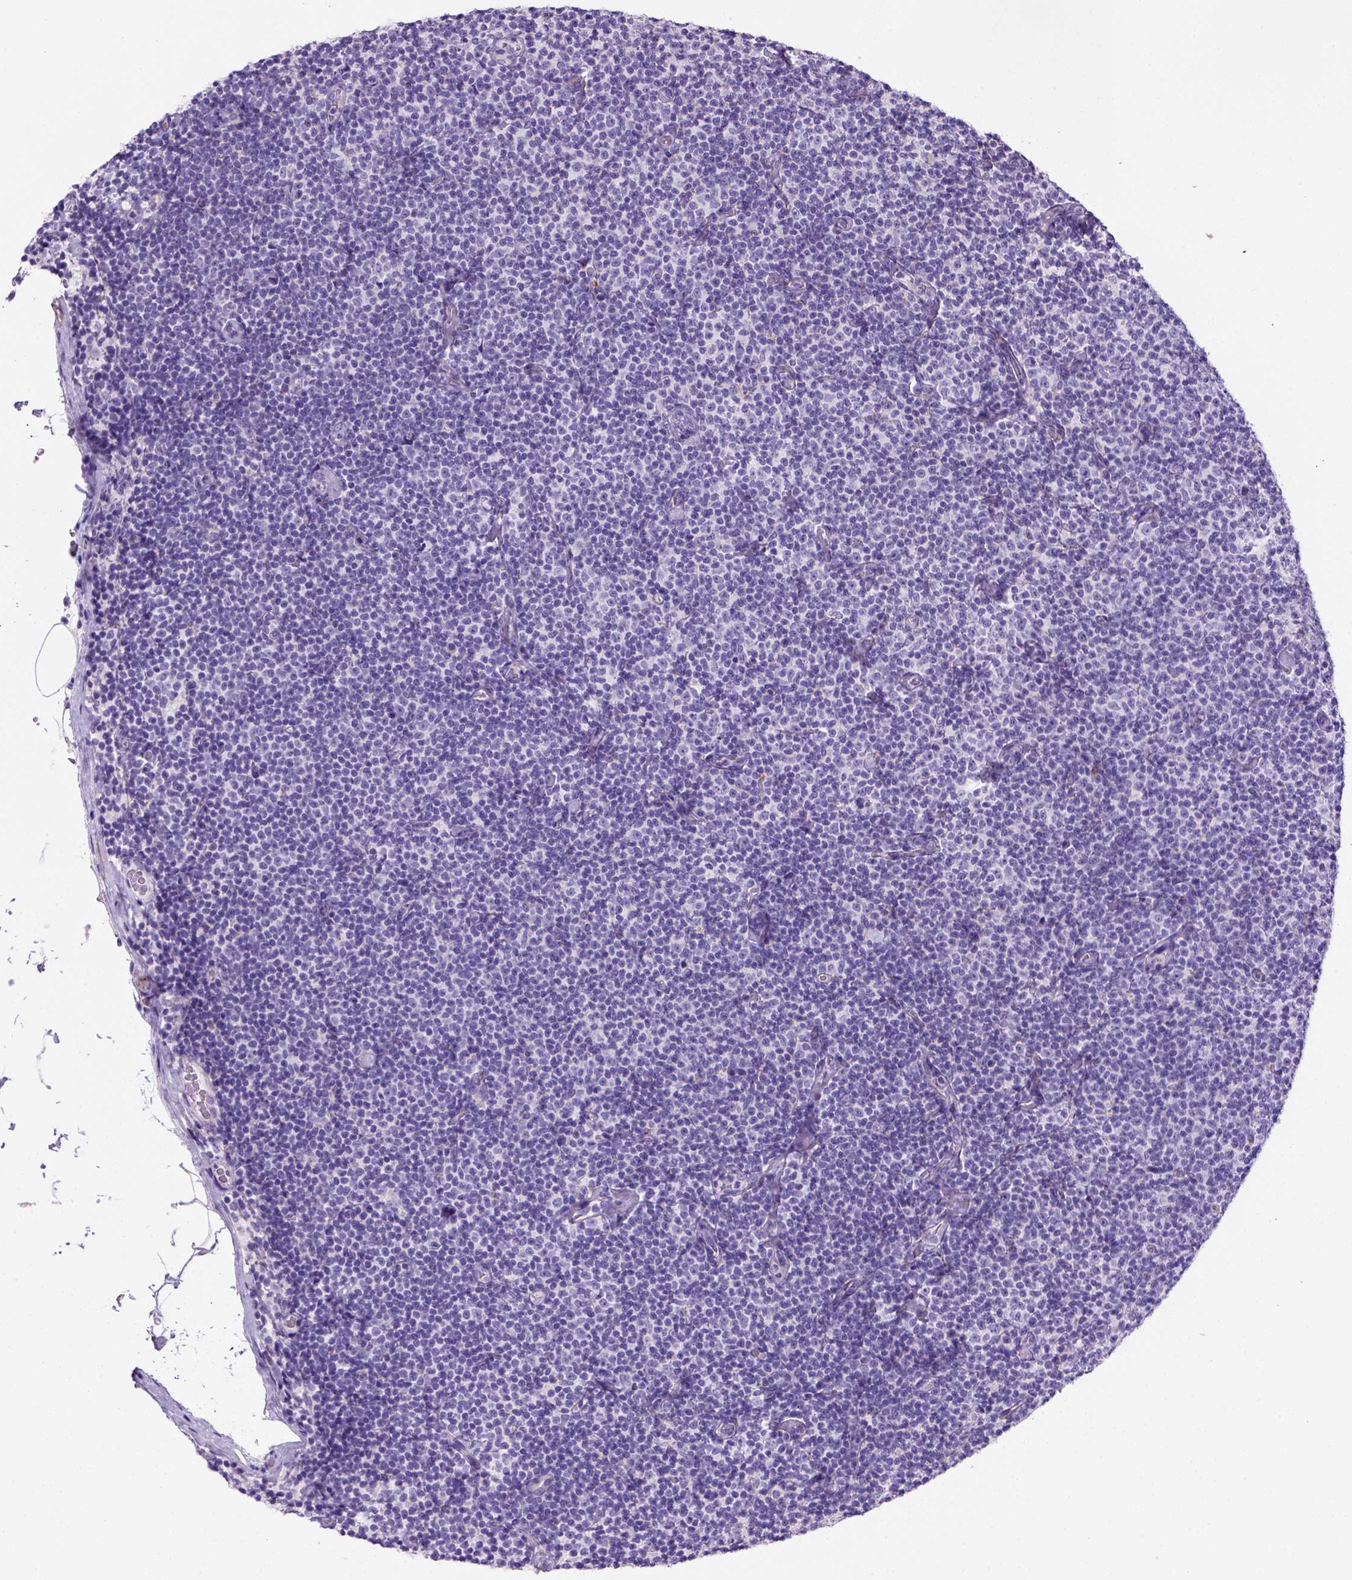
{"staining": {"intensity": "negative", "quantity": "none", "location": "none"}, "tissue": "lymphoma", "cell_type": "Tumor cells", "image_type": "cancer", "snomed": [{"axis": "morphology", "description": "Malignant lymphoma, non-Hodgkin's type, Low grade"}, {"axis": "topography", "description": "Lymph node"}], "caption": "Malignant lymphoma, non-Hodgkin's type (low-grade) stained for a protein using immunohistochemistry (IHC) reveals no expression tumor cells.", "gene": "ARHGEF33", "patient": {"sex": "male", "age": 81}}